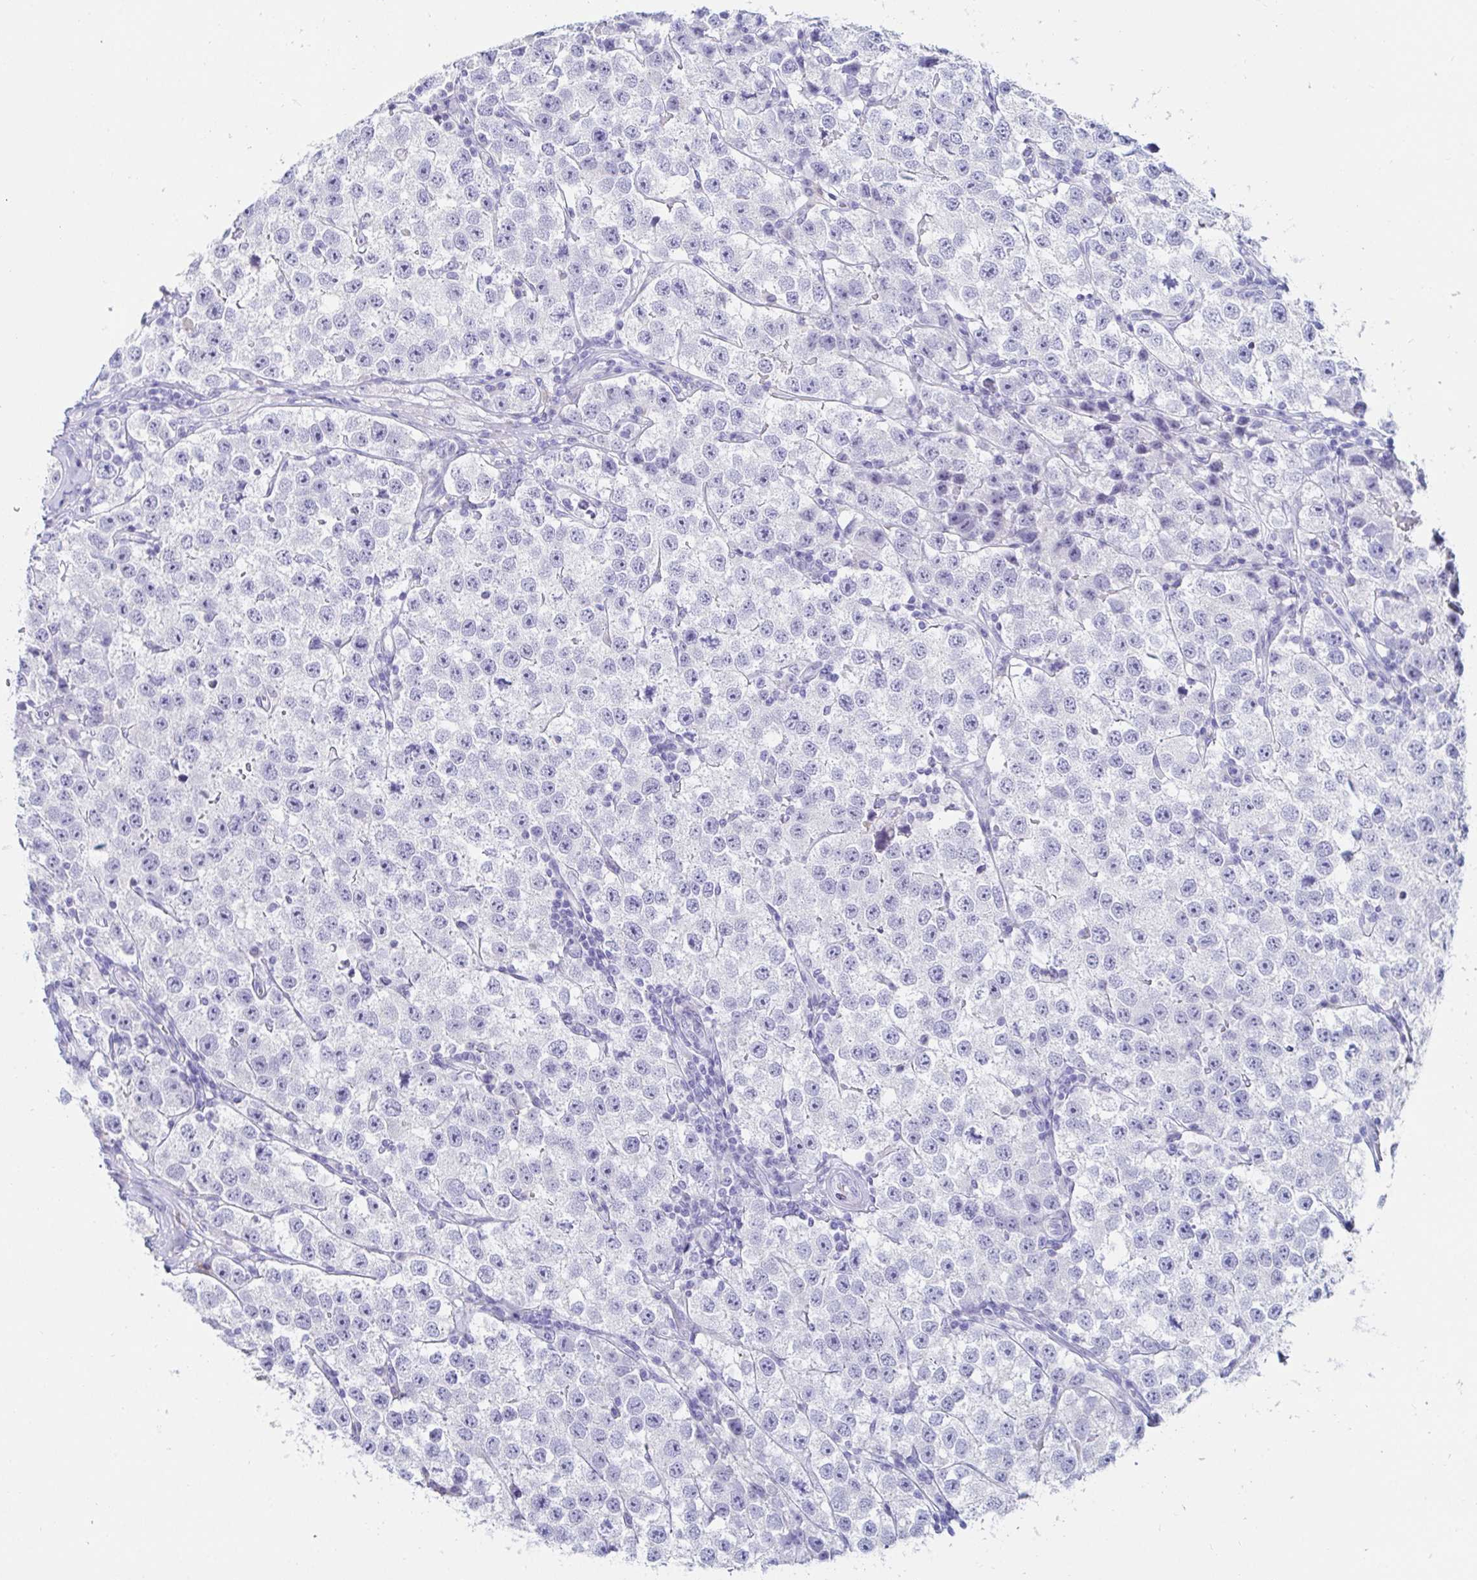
{"staining": {"intensity": "negative", "quantity": "none", "location": "none"}, "tissue": "testis cancer", "cell_type": "Tumor cells", "image_type": "cancer", "snomed": [{"axis": "morphology", "description": "Seminoma, NOS"}, {"axis": "topography", "description": "Testis"}], "caption": "High magnification brightfield microscopy of seminoma (testis) stained with DAB (brown) and counterstained with hematoxylin (blue): tumor cells show no significant staining. Nuclei are stained in blue.", "gene": "C4orf17", "patient": {"sex": "male", "age": 34}}